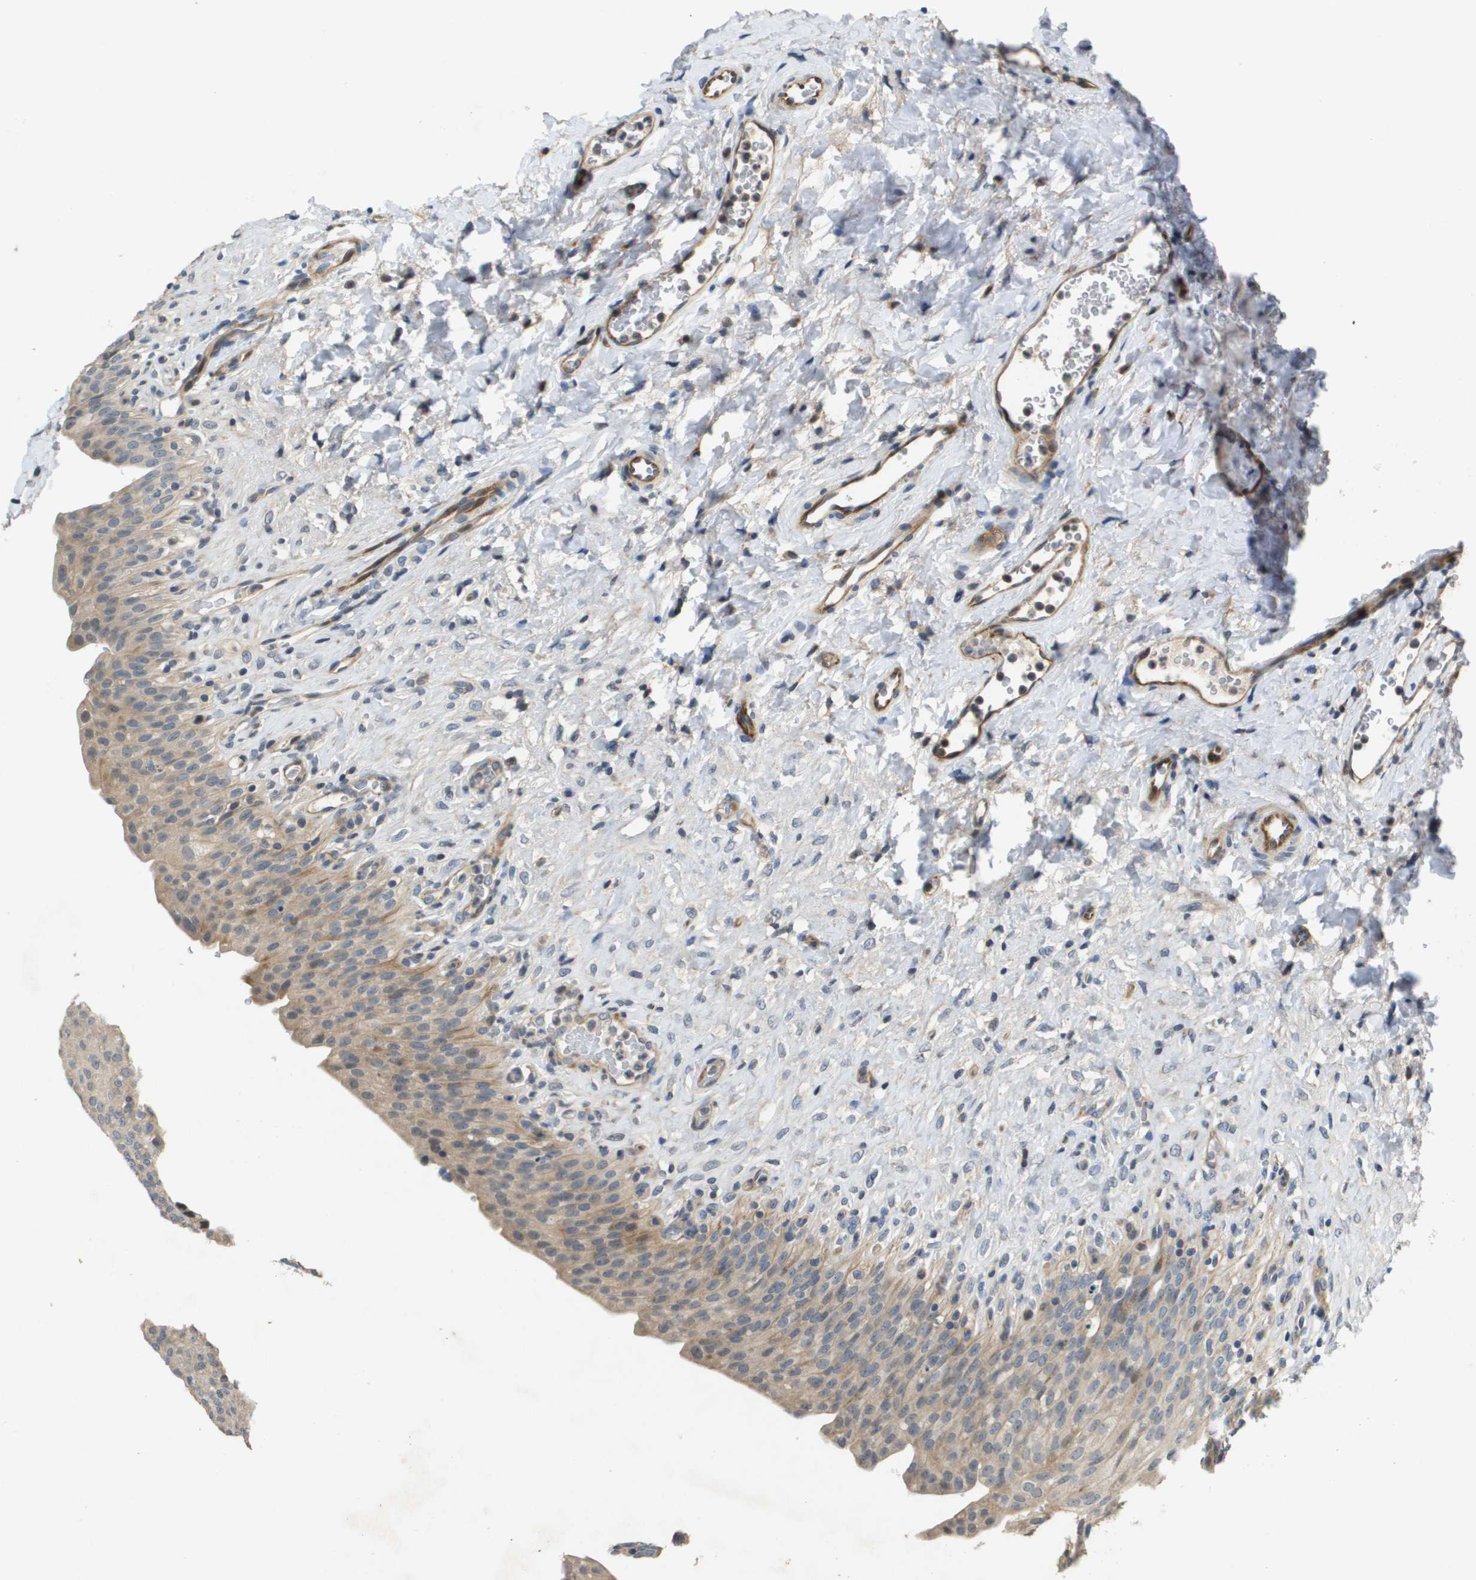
{"staining": {"intensity": "weak", "quantity": ">75%", "location": "cytoplasmic/membranous,nuclear"}, "tissue": "urinary bladder", "cell_type": "Urothelial cells", "image_type": "normal", "snomed": [{"axis": "morphology", "description": "Urothelial carcinoma, High grade"}, {"axis": "topography", "description": "Urinary bladder"}], "caption": "Human urinary bladder stained with a brown dye demonstrates weak cytoplasmic/membranous,nuclear positive positivity in approximately >75% of urothelial cells.", "gene": "SCN4B", "patient": {"sex": "male", "age": 46}}